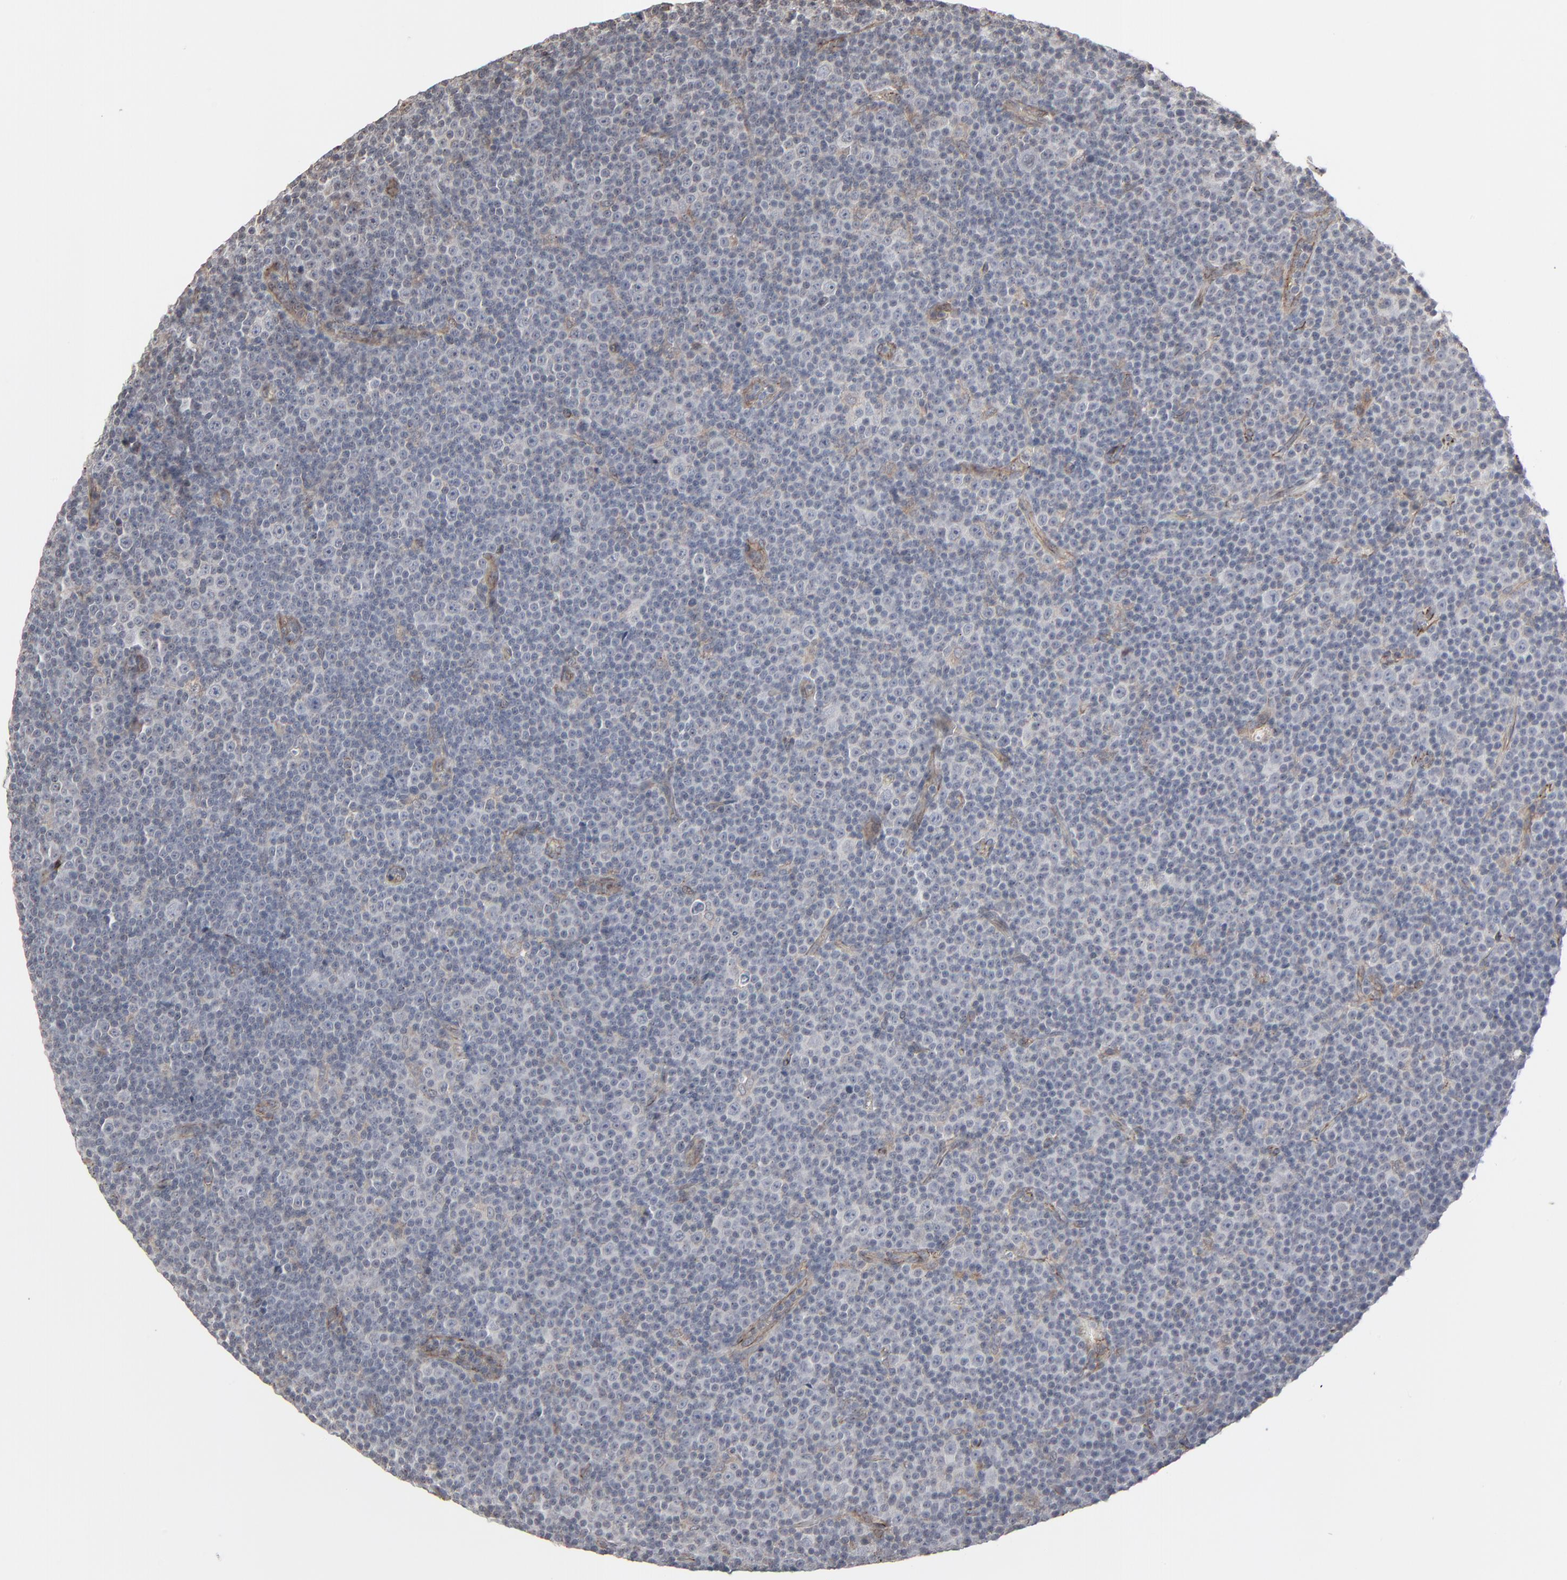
{"staining": {"intensity": "weak", "quantity": "<25%", "location": "cytoplasmic/membranous"}, "tissue": "lymphoma", "cell_type": "Tumor cells", "image_type": "cancer", "snomed": [{"axis": "morphology", "description": "Malignant lymphoma, non-Hodgkin's type, Low grade"}, {"axis": "topography", "description": "Lymph node"}], "caption": "This micrograph is of lymphoma stained with IHC to label a protein in brown with the nuclei are counter-stained blue. There is no expression in tumor cells.", "gene": "CTNND1", "patient": {"sex": "female", "age": 67}}